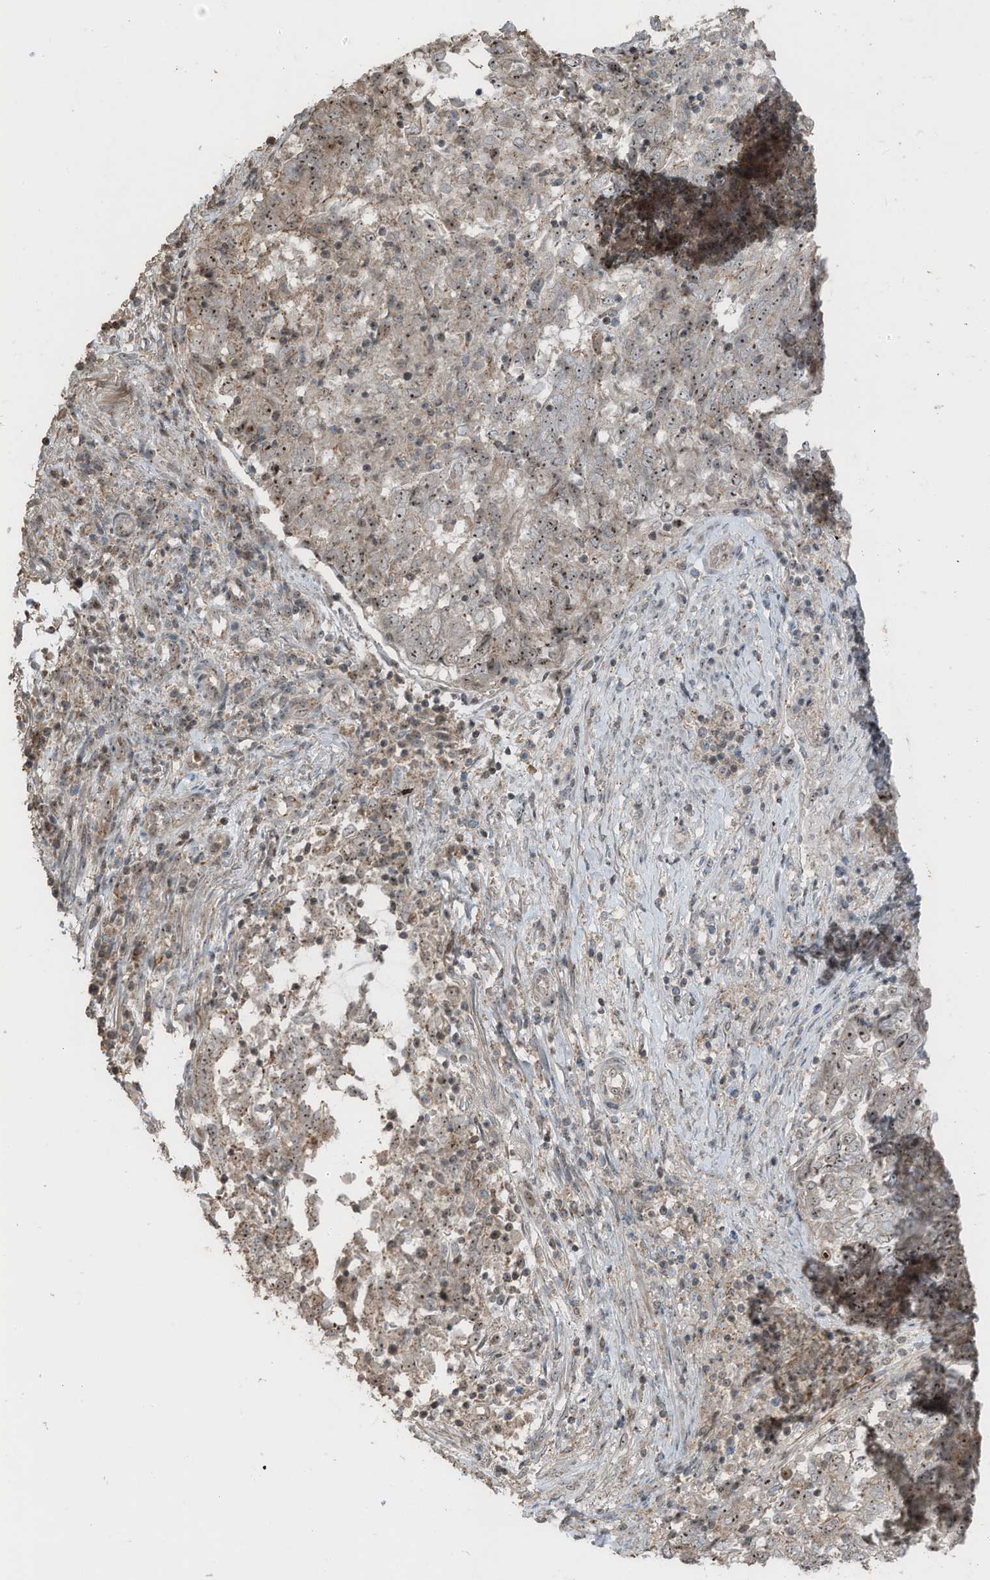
{"staining": {"intensity": "moderate", "quantity": ">75%", "location": "nuclear"}, "tissue": "endometrial cancer", "cell_type": "Tumor cells", "image_type": "cancer", "snomed": [{"axis": "morphology", "description": "Adenocarcinoma, NOS"}, {"axis": "topography", "description": "Endometrium"}], "caption": "Immunohistochemical staining of human endometrial cancer reveals medium levels of moderate nuclear protein expression in approximately >75% of tumor cells.", "gene": "UTP3", "patient": {"sex": "female", "age": 80}}